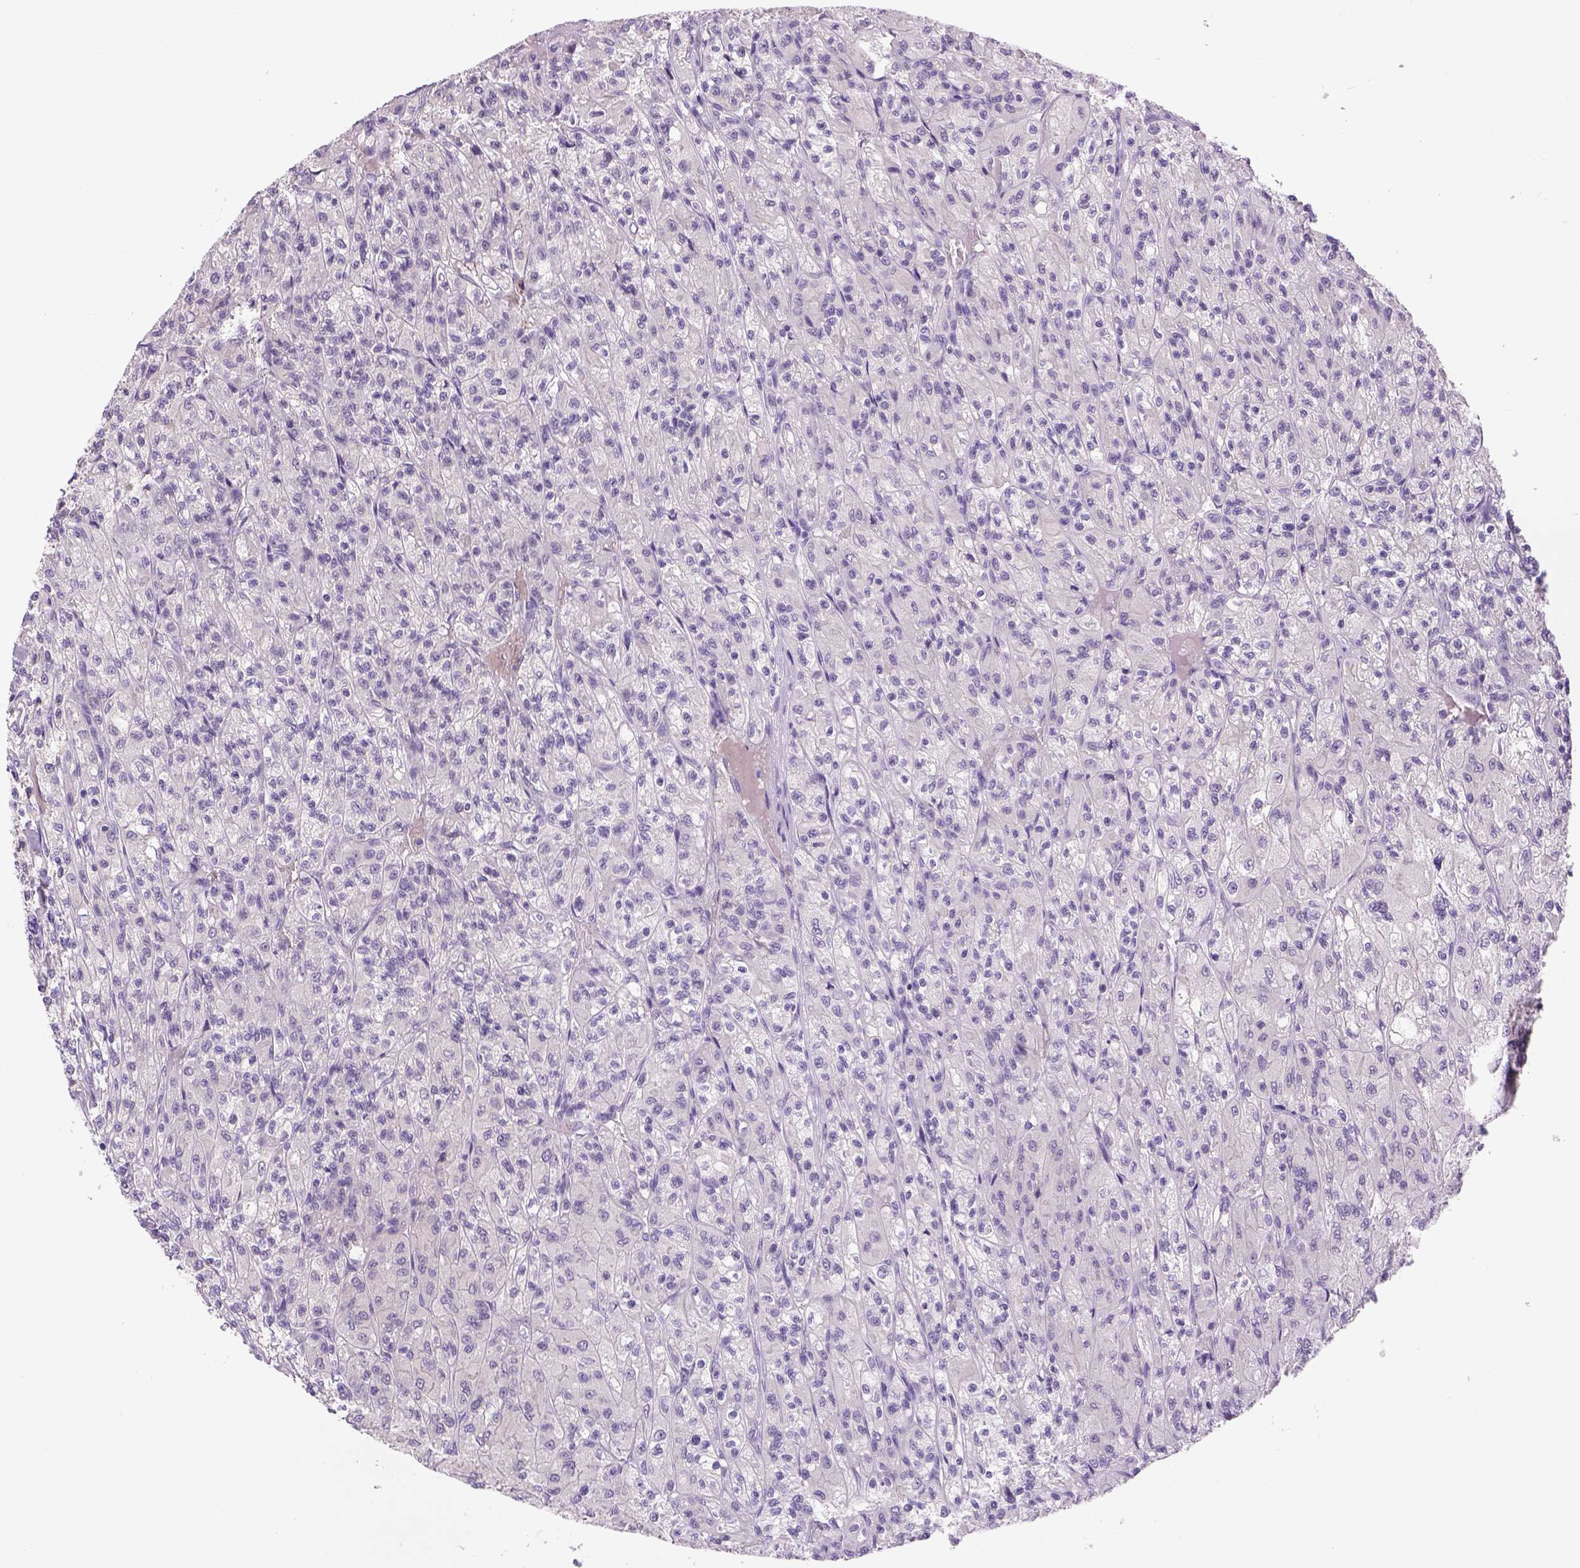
{"staining": {"intensity": "negative", "quantity": "none", "location": "none"}, "tissue": "renal cancer", "cell_type": "Tumor cells", "image_type": "cancer", "snomed": [{"axis": "morphology", "description": "Adenocarcinoma, NOS"}, {"axis": "topography", "description": "Kidney"}], "caption": "A histopathology image of adenocarcinoma (renal) stained for a protein demonstrates no brown staining in tumor cells.", "gene": "DBH", "patient": {"sex": "female", "age": 70}}